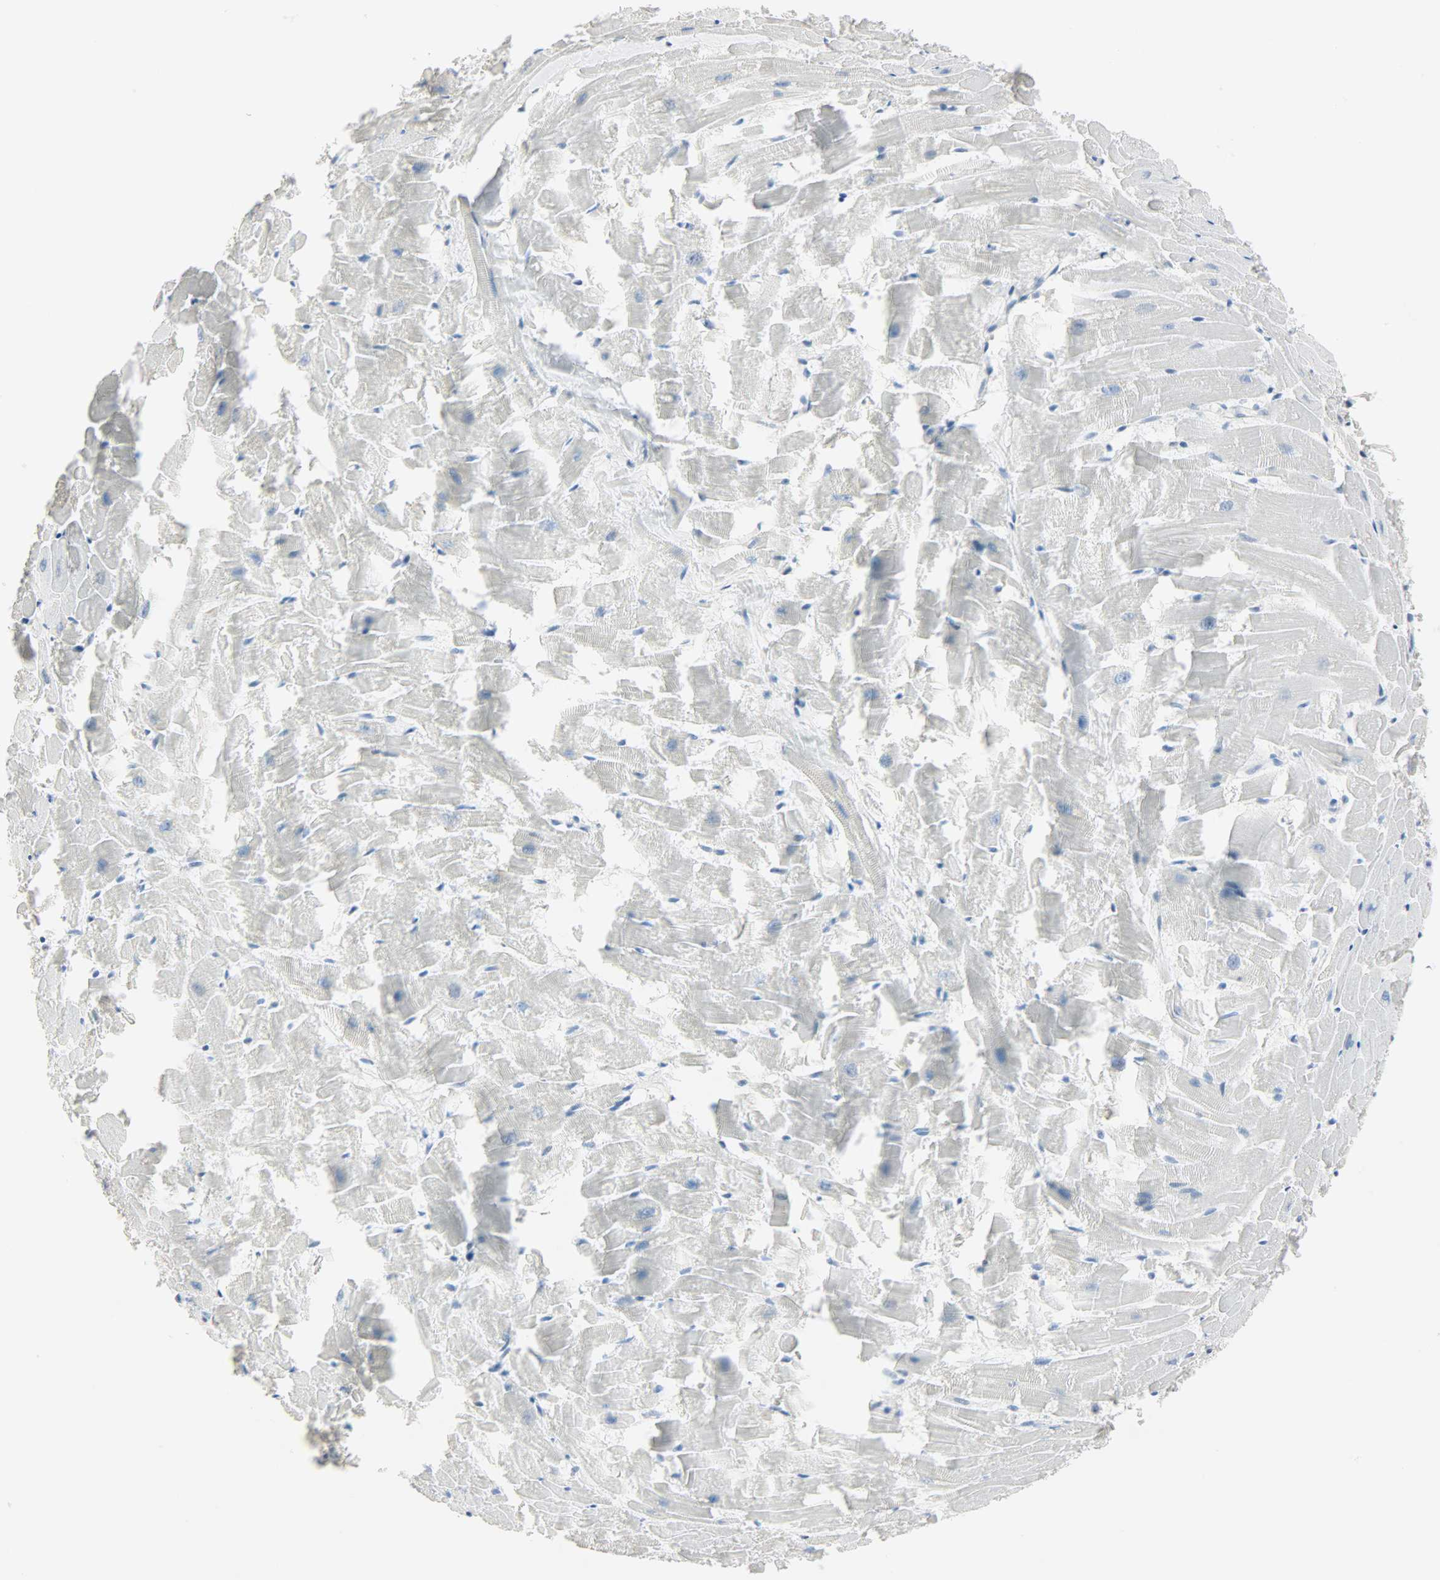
{"staining": {"intensity": "negative", "quantity": "none", "location": "none"}, "tissue": "heart muscle", "cell_type": "Cardiomyocytes", "image_type": "normal", "snomed": [{"axis": "morphology", "description": "Normal tissue, NOS"}, {"axis": "topography", "description": "Heart"}], "caption": "Immunohistochemistry (IHC) of unremarkable human heart muscle shows no positivity in cardiomyocytes. The staining was performed using DAB to visualize the protein expression in brown, while the nuclei were stained in blue with hematoxylin (Magnification: 20x).", "gene": "HELLS", "patient": {"sex": "female", "age": 19}}